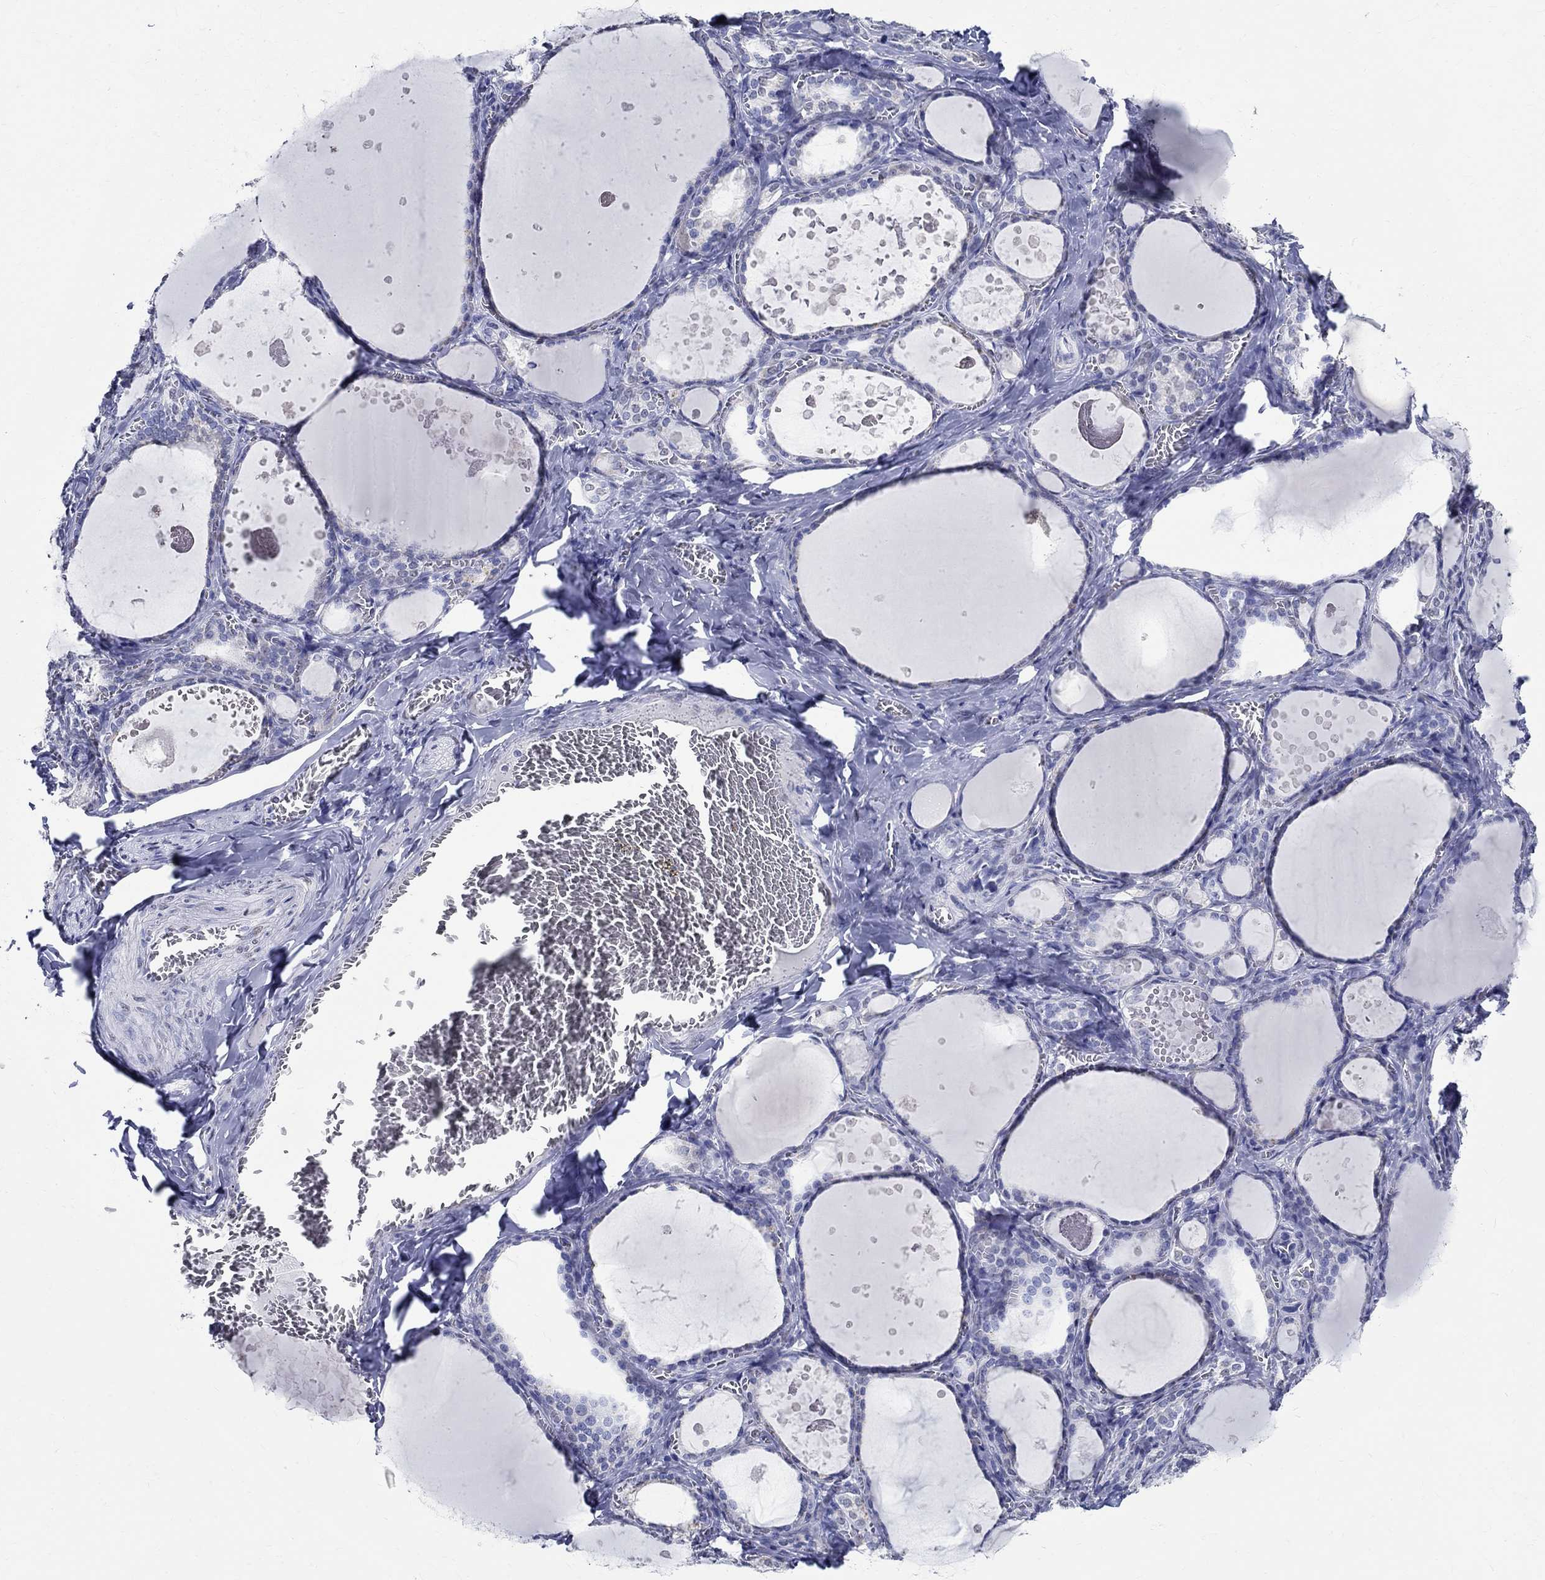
{"staining": {"intensity": "negative", "quantity": "none", "location": "none"}, "tissue": "thyroid gland", "cell_type": "Glandular cells", "image_type": "normal", "snomed": [{"axis": "morphology", "description": "Normal tissue, NOS"}, {"axis": "topography", "description": "Thyroid gland"}], "caption": "Protein analysis of benign thyroid gland demonstrates no significant positivity in glandular cells.", "gene": "TSPAN16", "patient": {"sex": "female", "age": 56}}